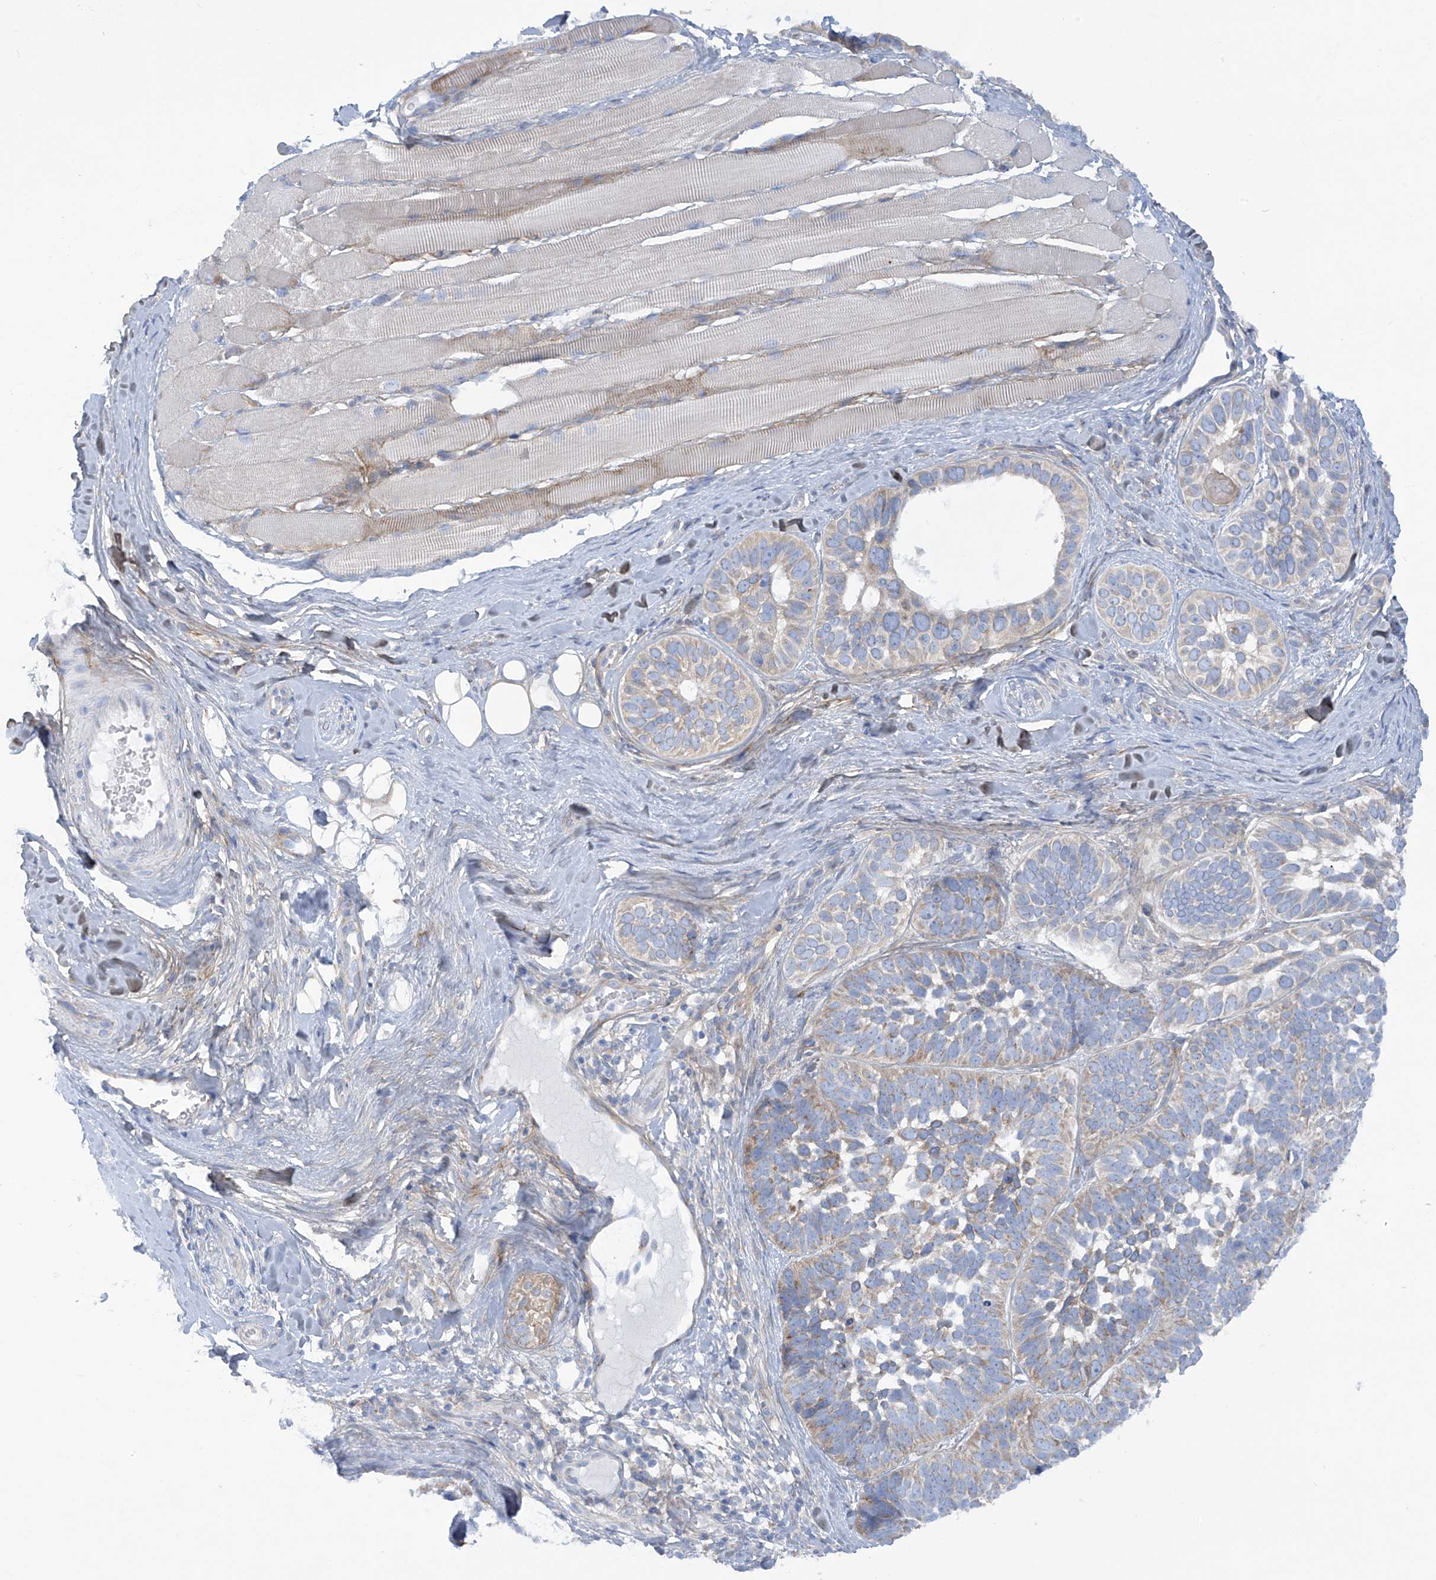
{"staining": {"intensity": "moderate", "quantity": "<25%", "location": "cytoplasmic/membranous"}, "tissue": "skin cancer", "cell_type": "Tumor cells", "image_type": "cancer", "snomed": [{"axis": "morphology", "description": "Basal cell carcinoma"}, {"axis": "topography", "description": "Skin"}], "caption": "High-magnification brightfield microscopy of basal cell carcinoma (skin) stained with DAB (3,3'-diaminobenzidine) (brown) and counterstained with hematoxylin (blue). tumor cells exhibit moderate cytoplasmic/membranous staining is present in about<25% of cells.", "gene": "TRMT2B", "patient": {"sex": "male", "age": 62}}